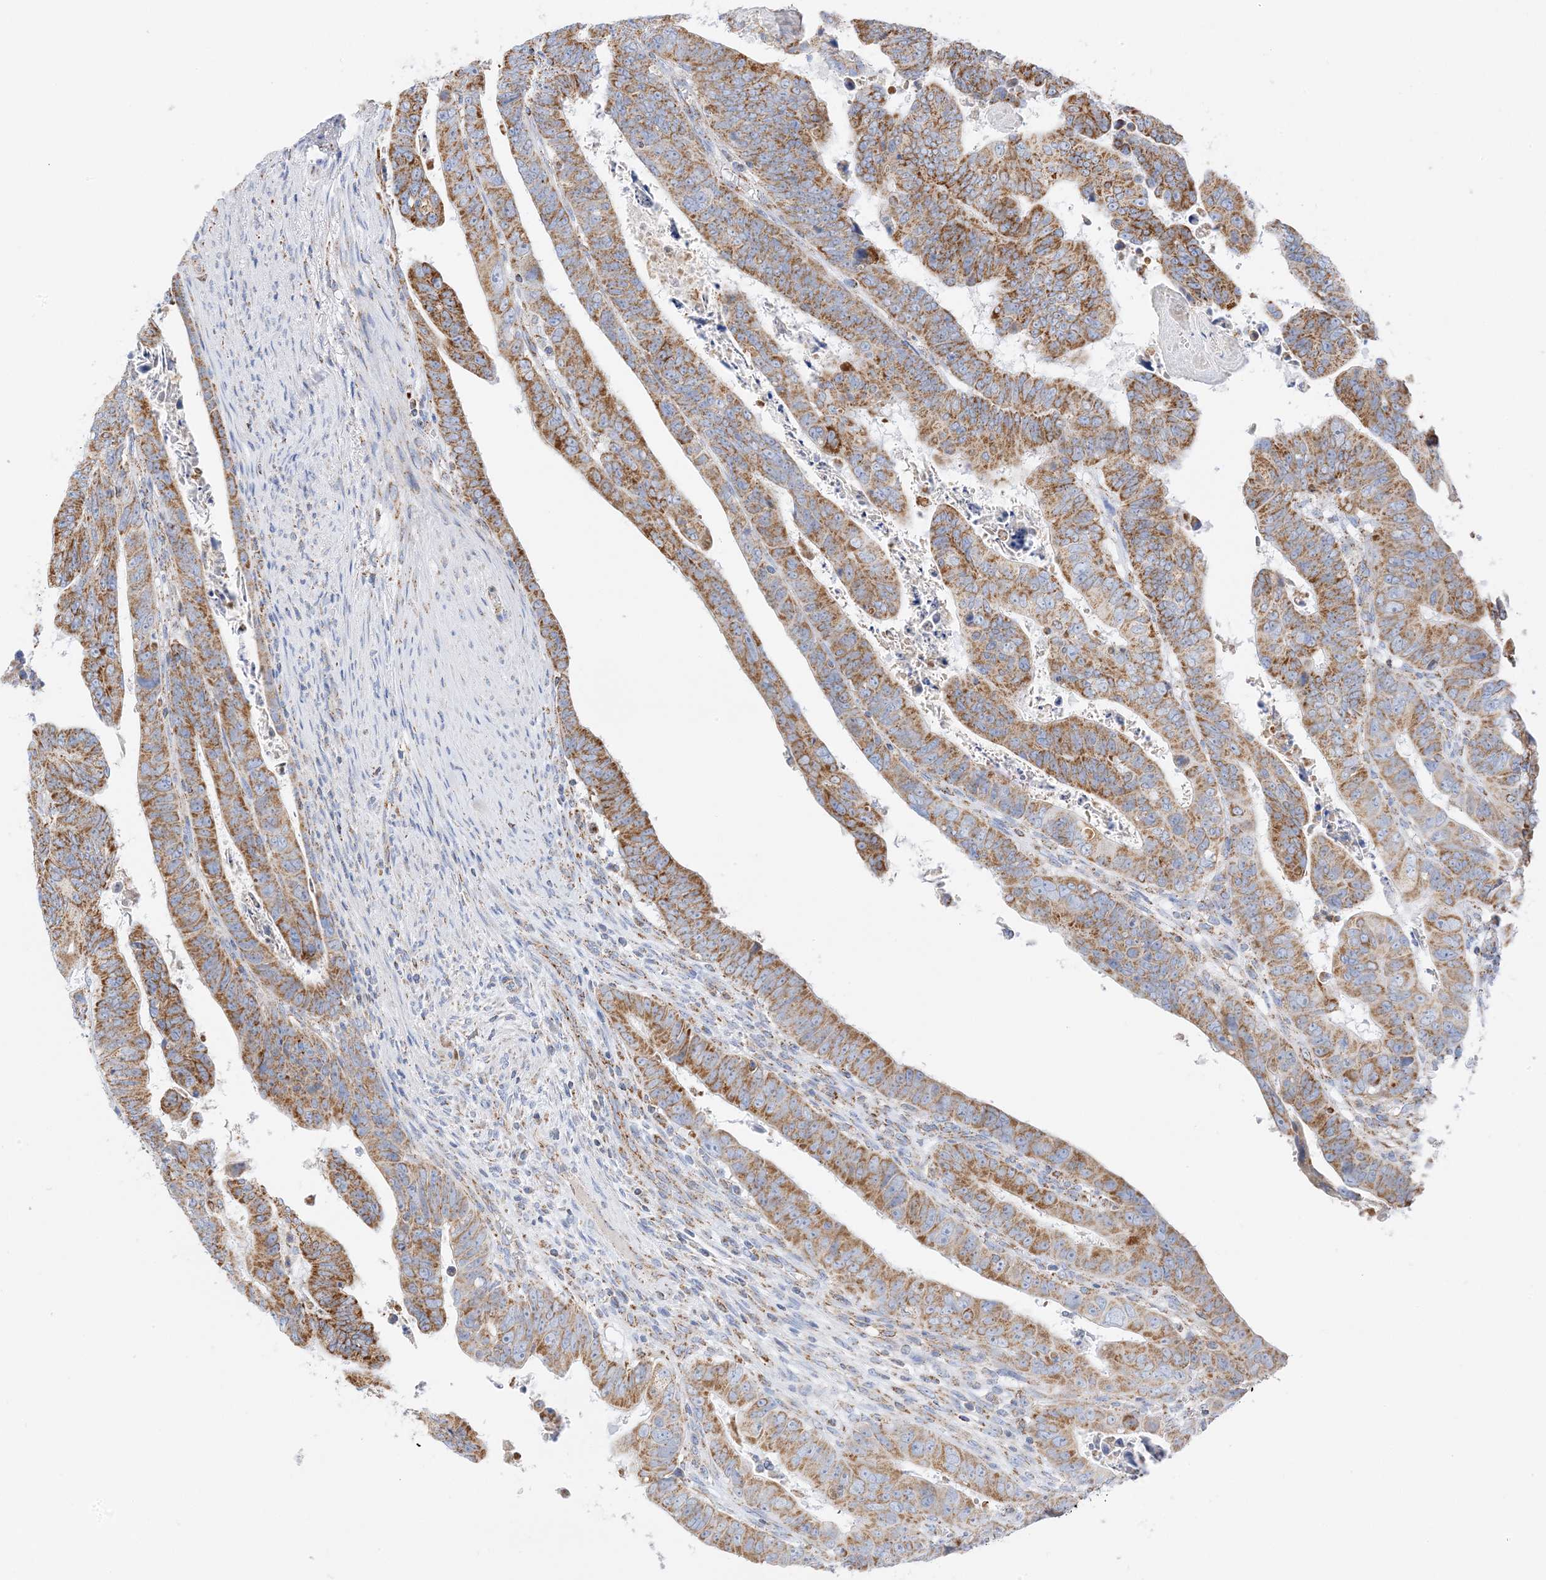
{"staining": {"intensity": "strong", "quantity": ">75%", "location": "cytoplasmic/membranous"}, "tissue": "colorectal cancer", "cell_type": "Tumor cells", "image_type": "cancer", "snomed": [{"axis": "morphology", "description": "Normal tissue, NOS"}, {"axis": "morphology", "description": "Adenocarcinoma, NOS"}, {"axis": "topography", "description": "Rectum"}], "caption": "Colorectal cancer (adenocarcinoma) stained for a protein exhibits strong cytoplasmic/membranous positivity in tumor cells.", "gene": "CAPN13", "patient": {"sex": "female", "age": 65}}